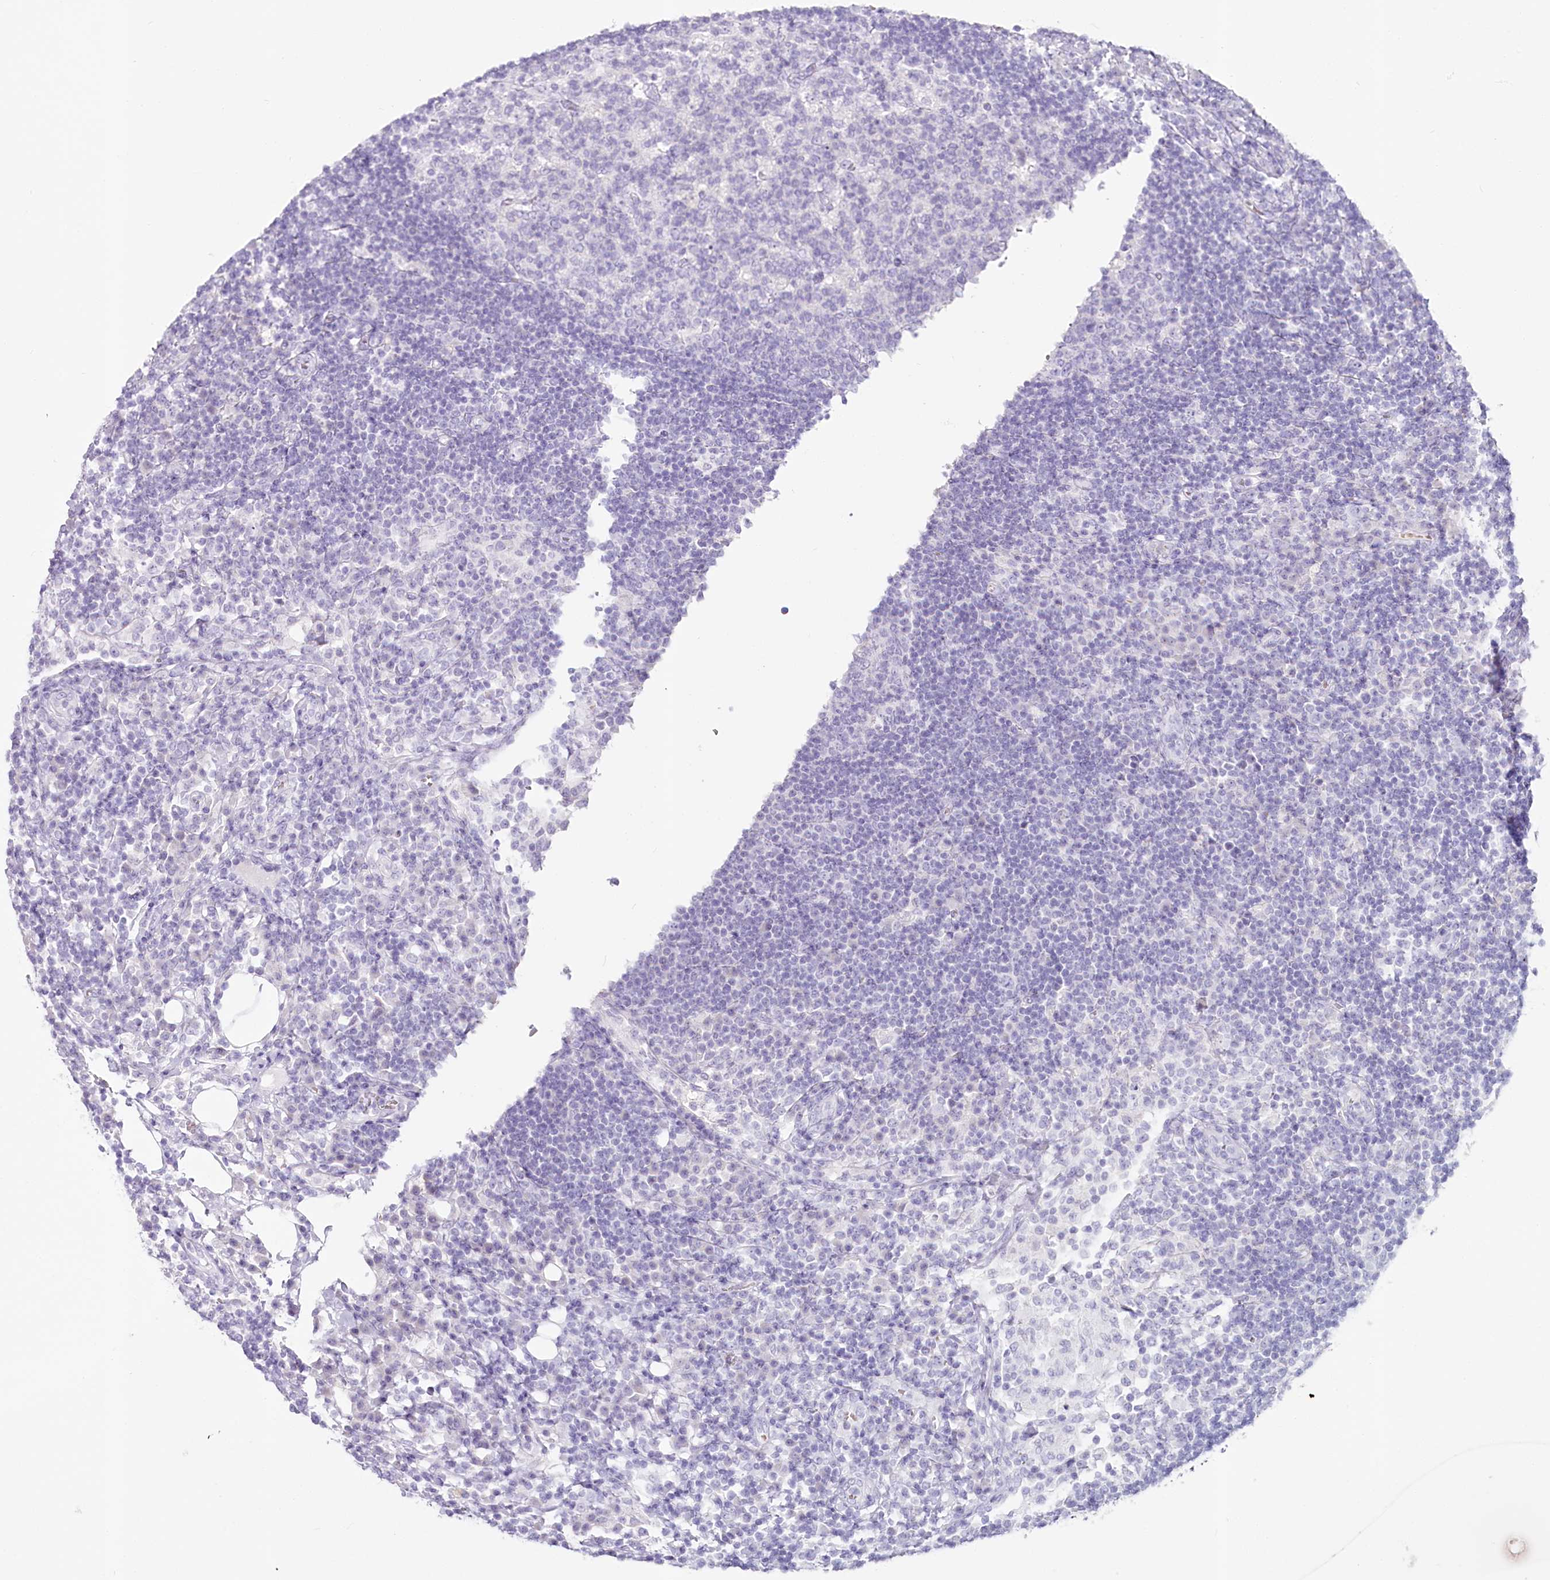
{"staining": {"intensity": "negative", "quantity": "none", "location": "none"}, "tissue": "lymph node", "cell_type": "Germinal center cells", "image_type": "normal", "snomed": [{"axis": "morphology", "description": "Normal tissue, NOS"}, {"axis": "topography", "description": "Lymph node"}], "caption": "Germinal center cells show no significant expression in unremarkable lymph node. Brightfield microscopy of immunohistochemistry stained with DAB (3,3'-diaminobenzidine) (brown) and hematoxylin (blue), captured at high magnification.", "gene": "IFIT5", "patient": {"sex": "female", "age": 53}}